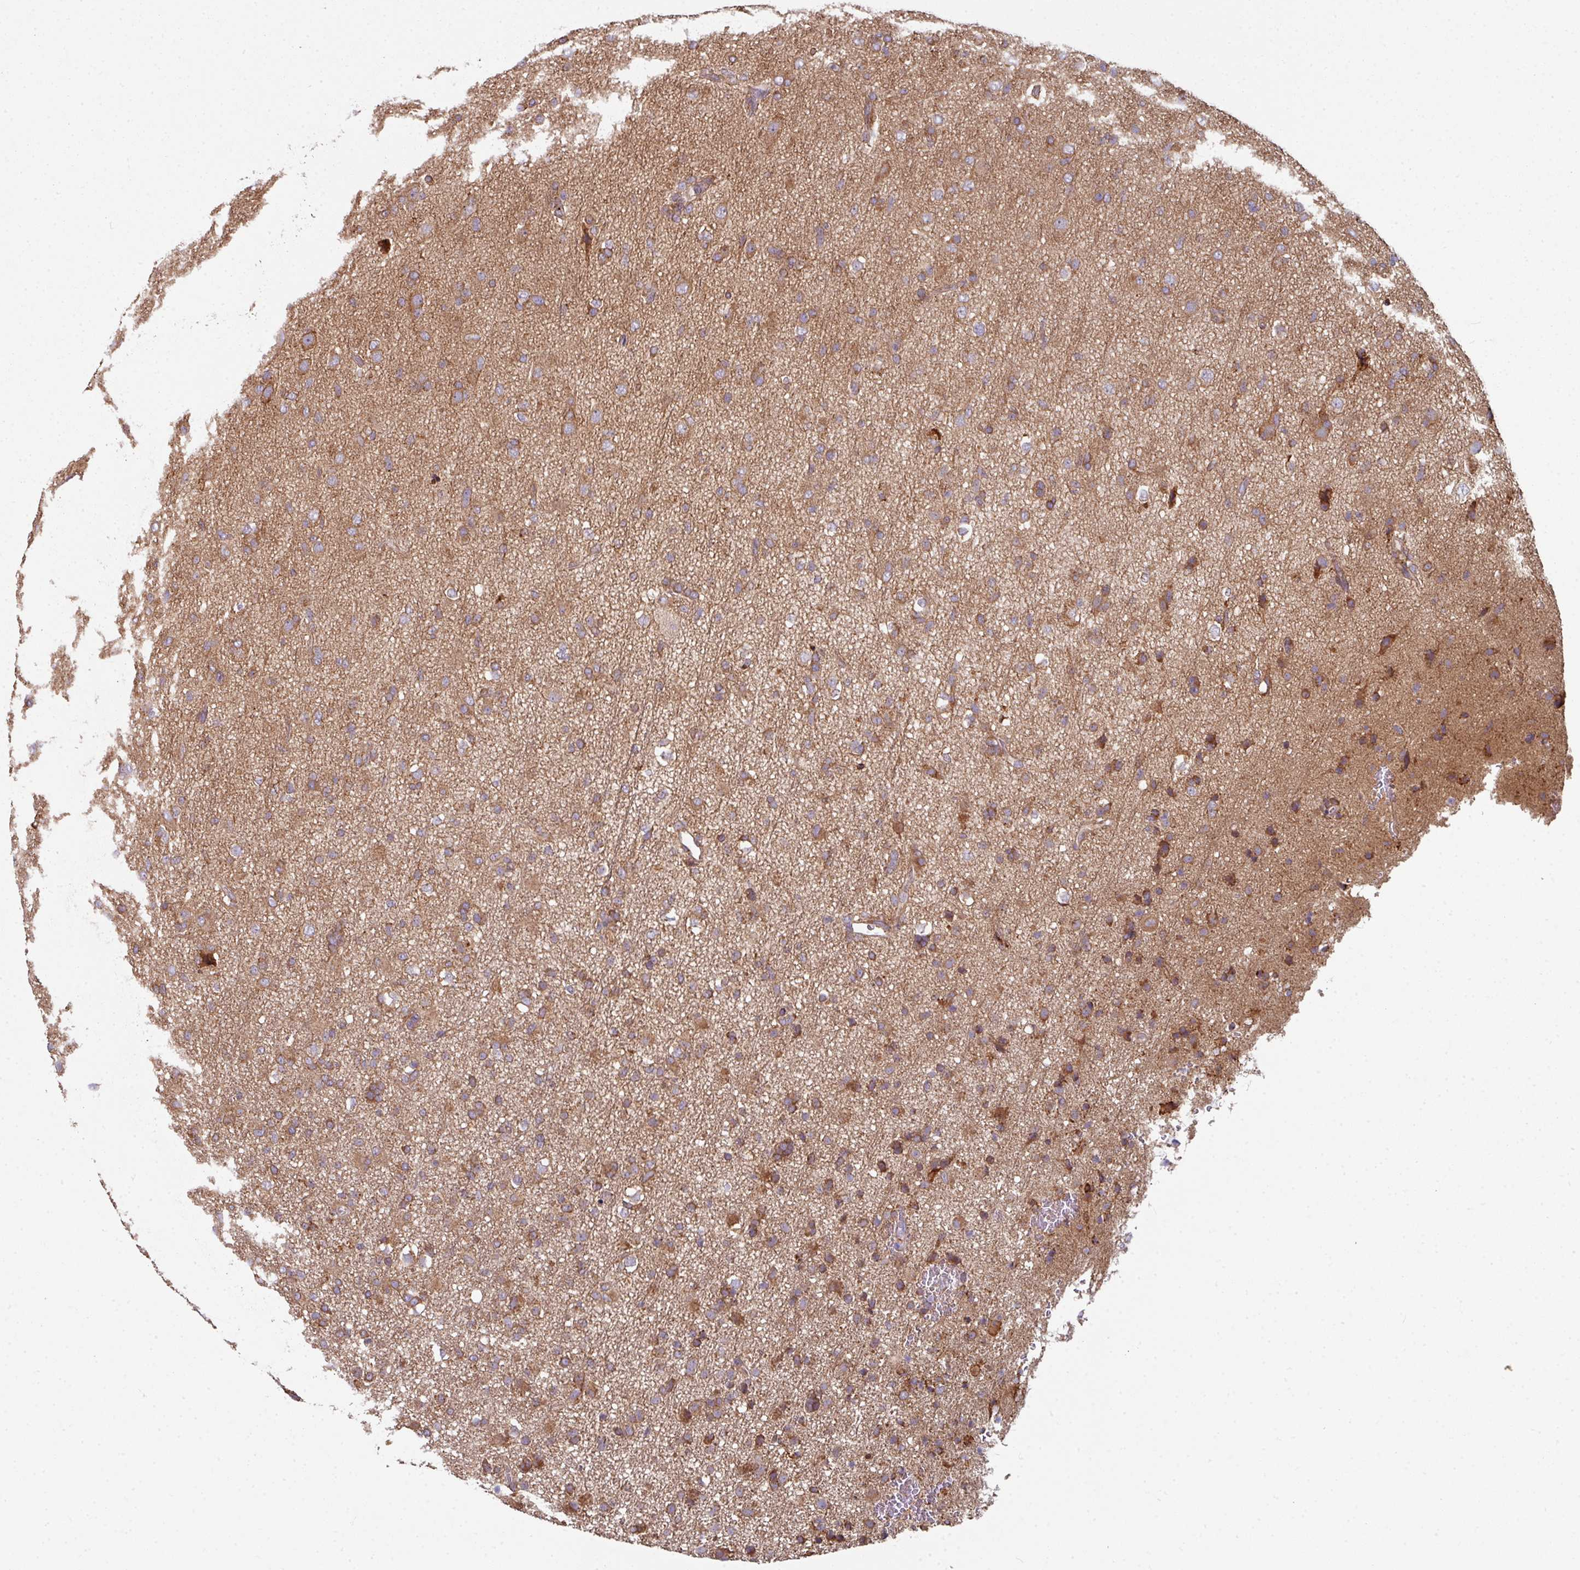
{"staining": {"intensity": "moderate", "quantity": ">75%", "location": "cytoplasmic/membranous"}, "tissue": "glioma", "cell_type": "Tumor cells", "image_type": "cancer", "snomed": [{"axis": "morphology", "description": "Glioma, malignant, Low grade"}, {"axis": "topography", "description": "Brain"}], "caption": "Immunohistochemistry (IHC) image of human malignant low-grade glioma stained for a protein (brown), which demonstrates medium levels of moderate cytoplasmic/membranous positivity in about >75% of tumor cells.", "gene": "FAT4", "patient": {"sex": "male", "age": 65}}